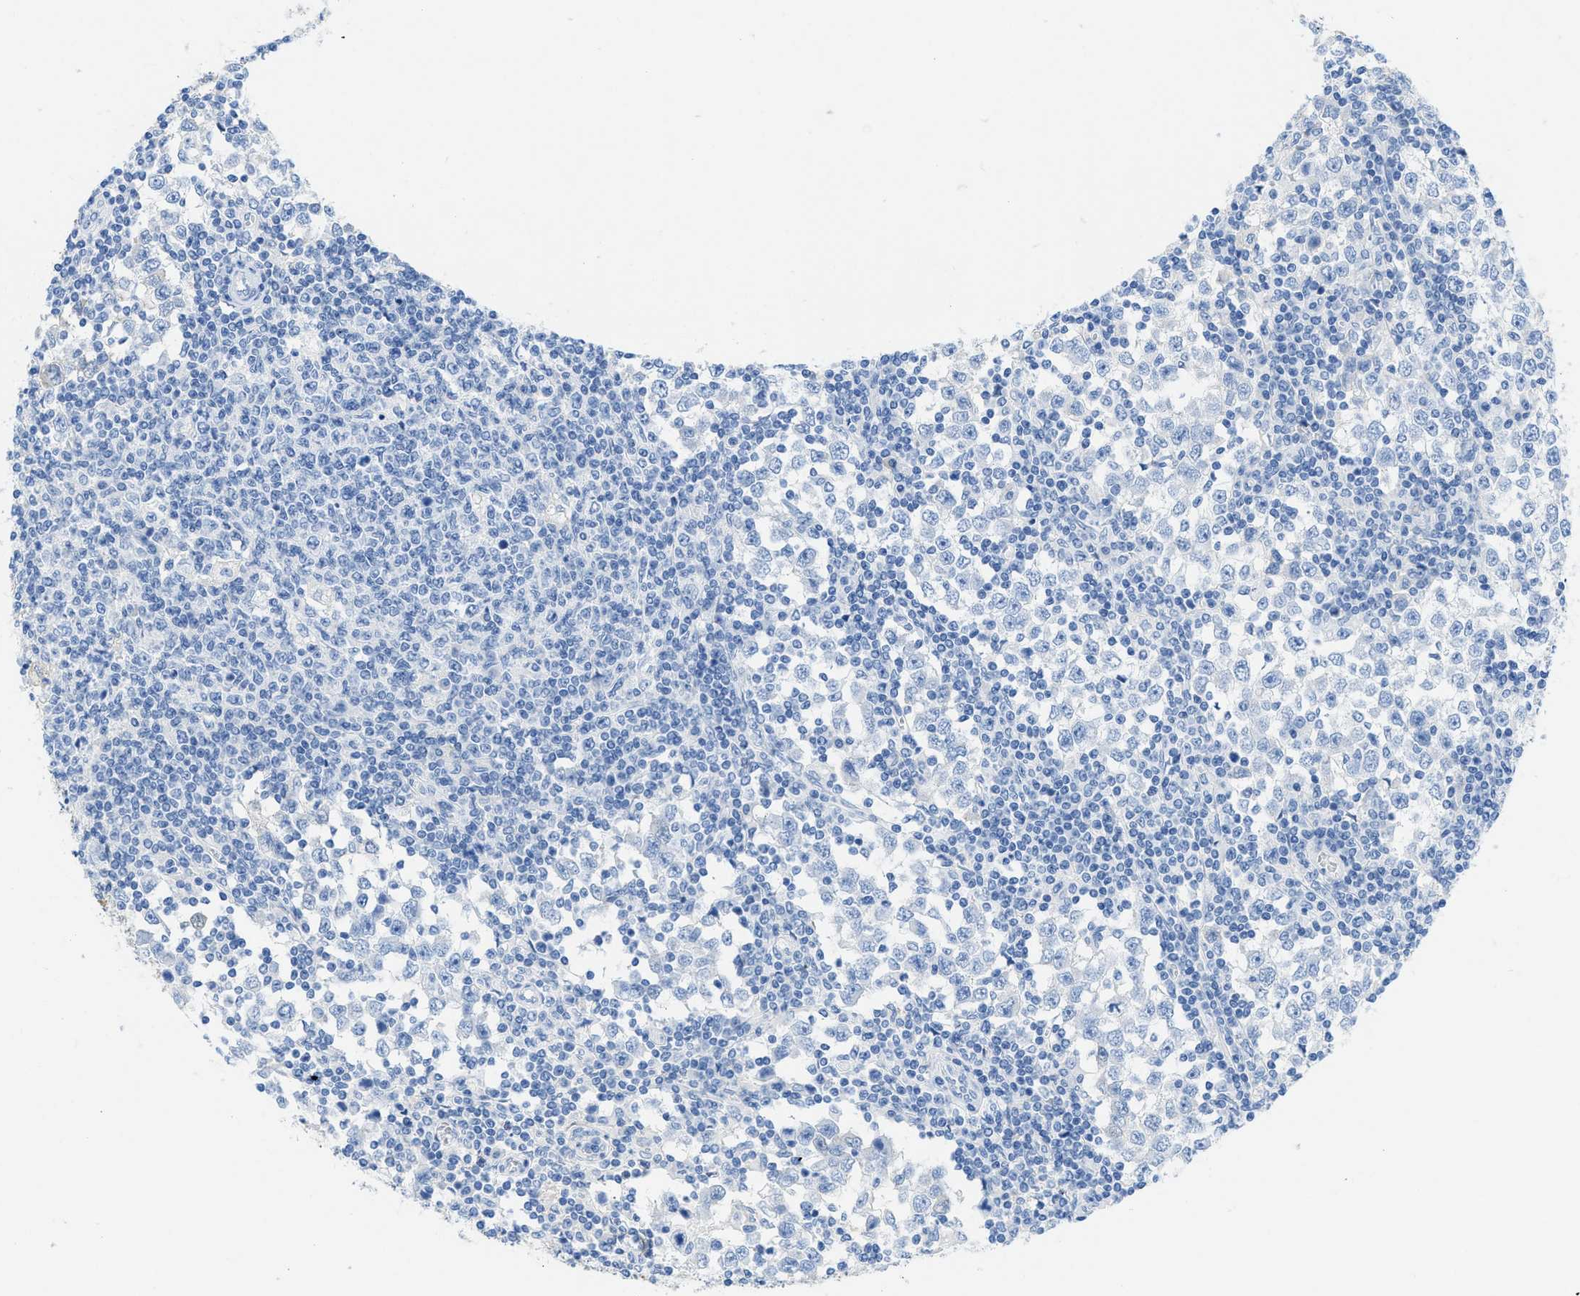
{"staining": {"intensity": "negative", "quantity": "none", "location": "none"}, "tissue": "testis cancer", "cell_type": "Tumor cells", "image_type": "cancer", "snomed": [{"axis": "morphology", "description": "Seminoma, NOS"}, {"axis": "topography", "description": "Testis"}], "caption": "High magnification brightfield microscopy of testis cancer (seminoma) stained with DAB (brown) and counterstained with hematoxylin (blue): tumor cells show no significant positivity.", "gene": "COL3A1", "patient": {"sex": "male", "age": 65}}